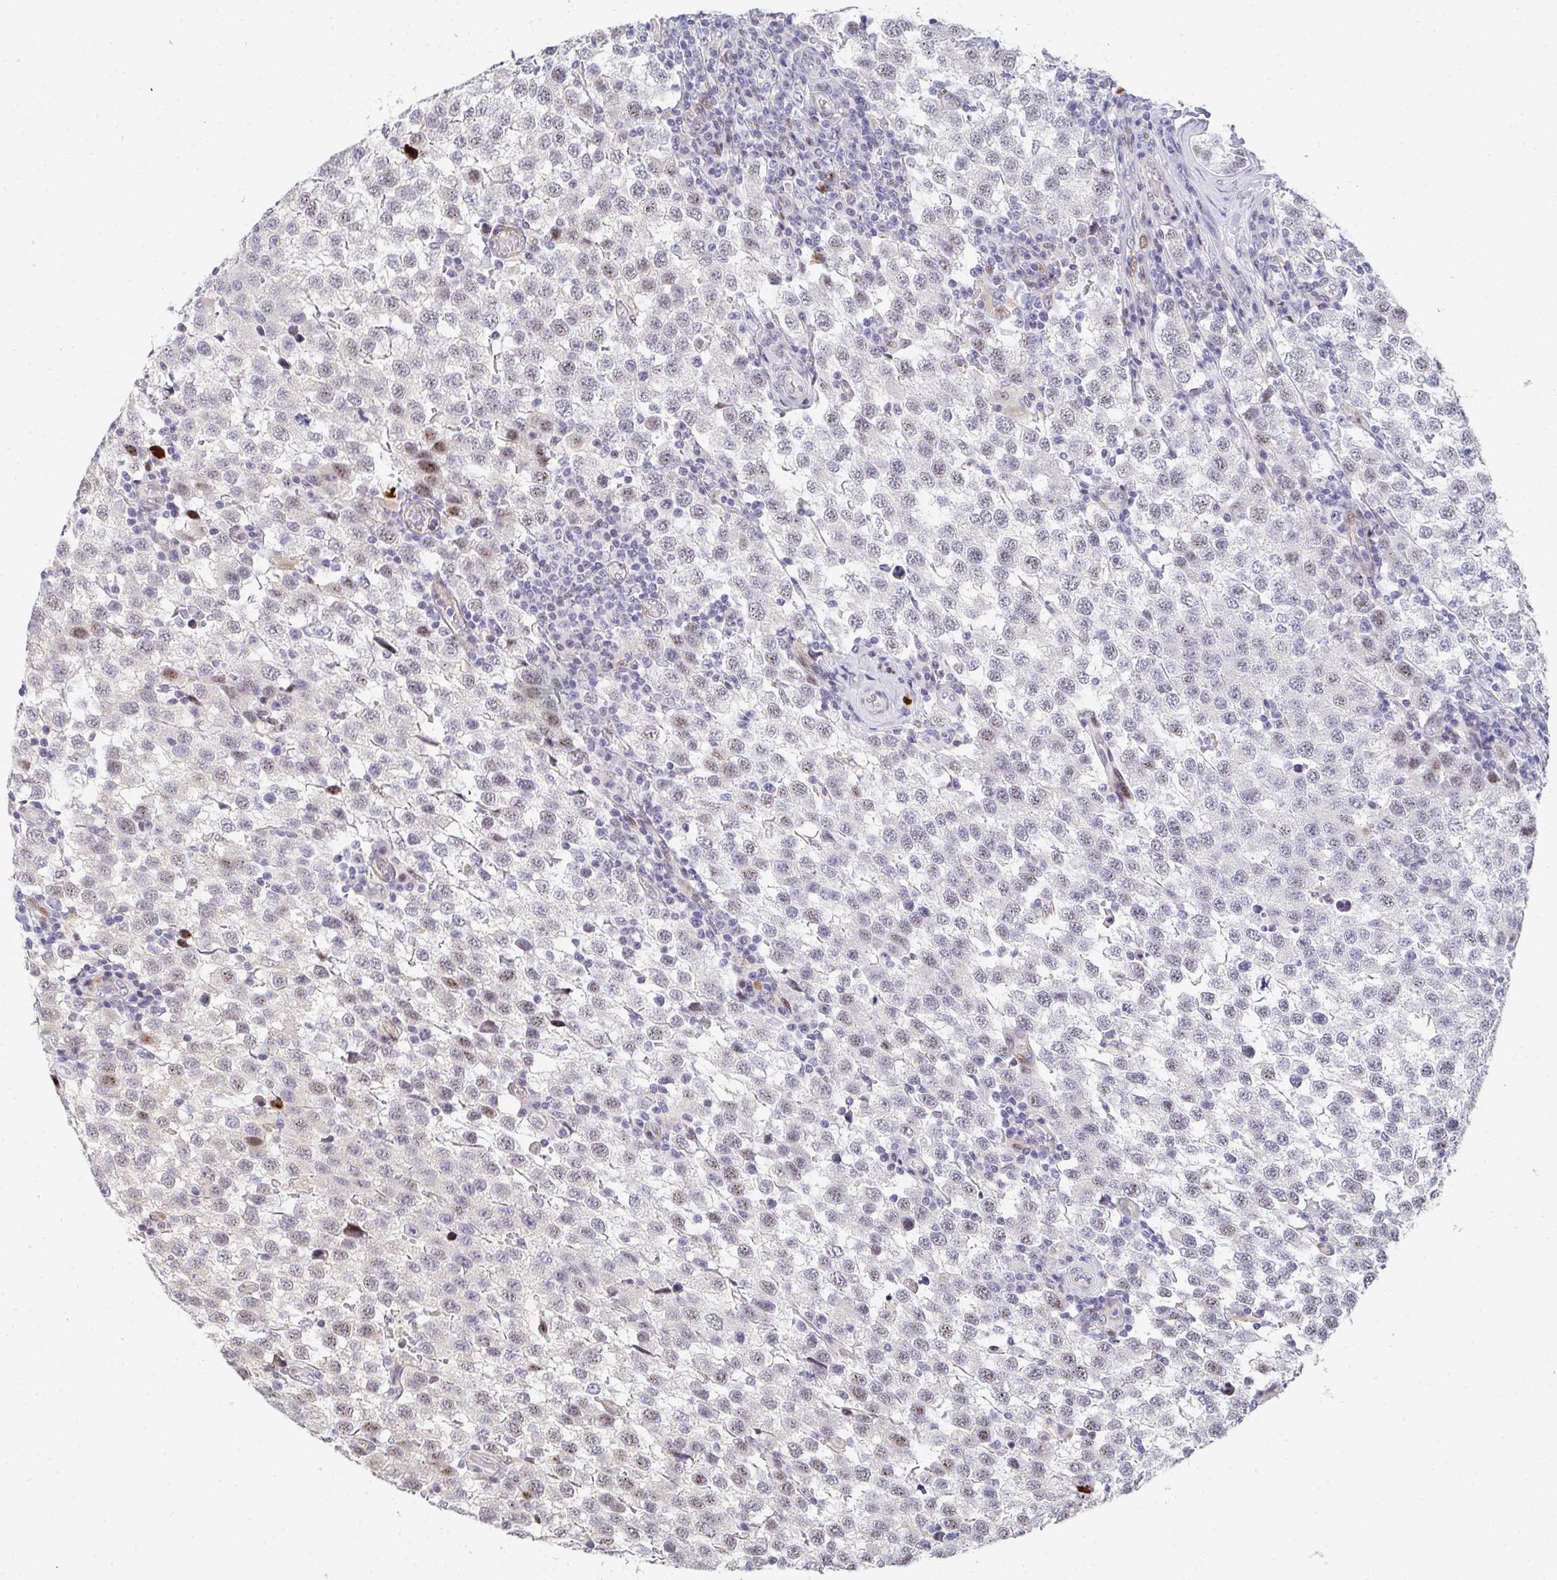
{"staining": {"intensity": "moderate", "quantity": "<25%", "location": "nuclear"}, "tissue": "testis cancer", "cell_type": "Tumor cells", "image_type": "cancer", "snomed": [{"axis": "morphology", "description": "Seminoma, NOS"}, {"axis": "topography", "description": "Testis"}], "caption": "Protein expression analysis of testis cancer (seminoma) displays moderate nuclear expression in approximately <25% of tumor cells.", "gene": "ZIC3", "patient": {"sex": "male", "age": 34}}